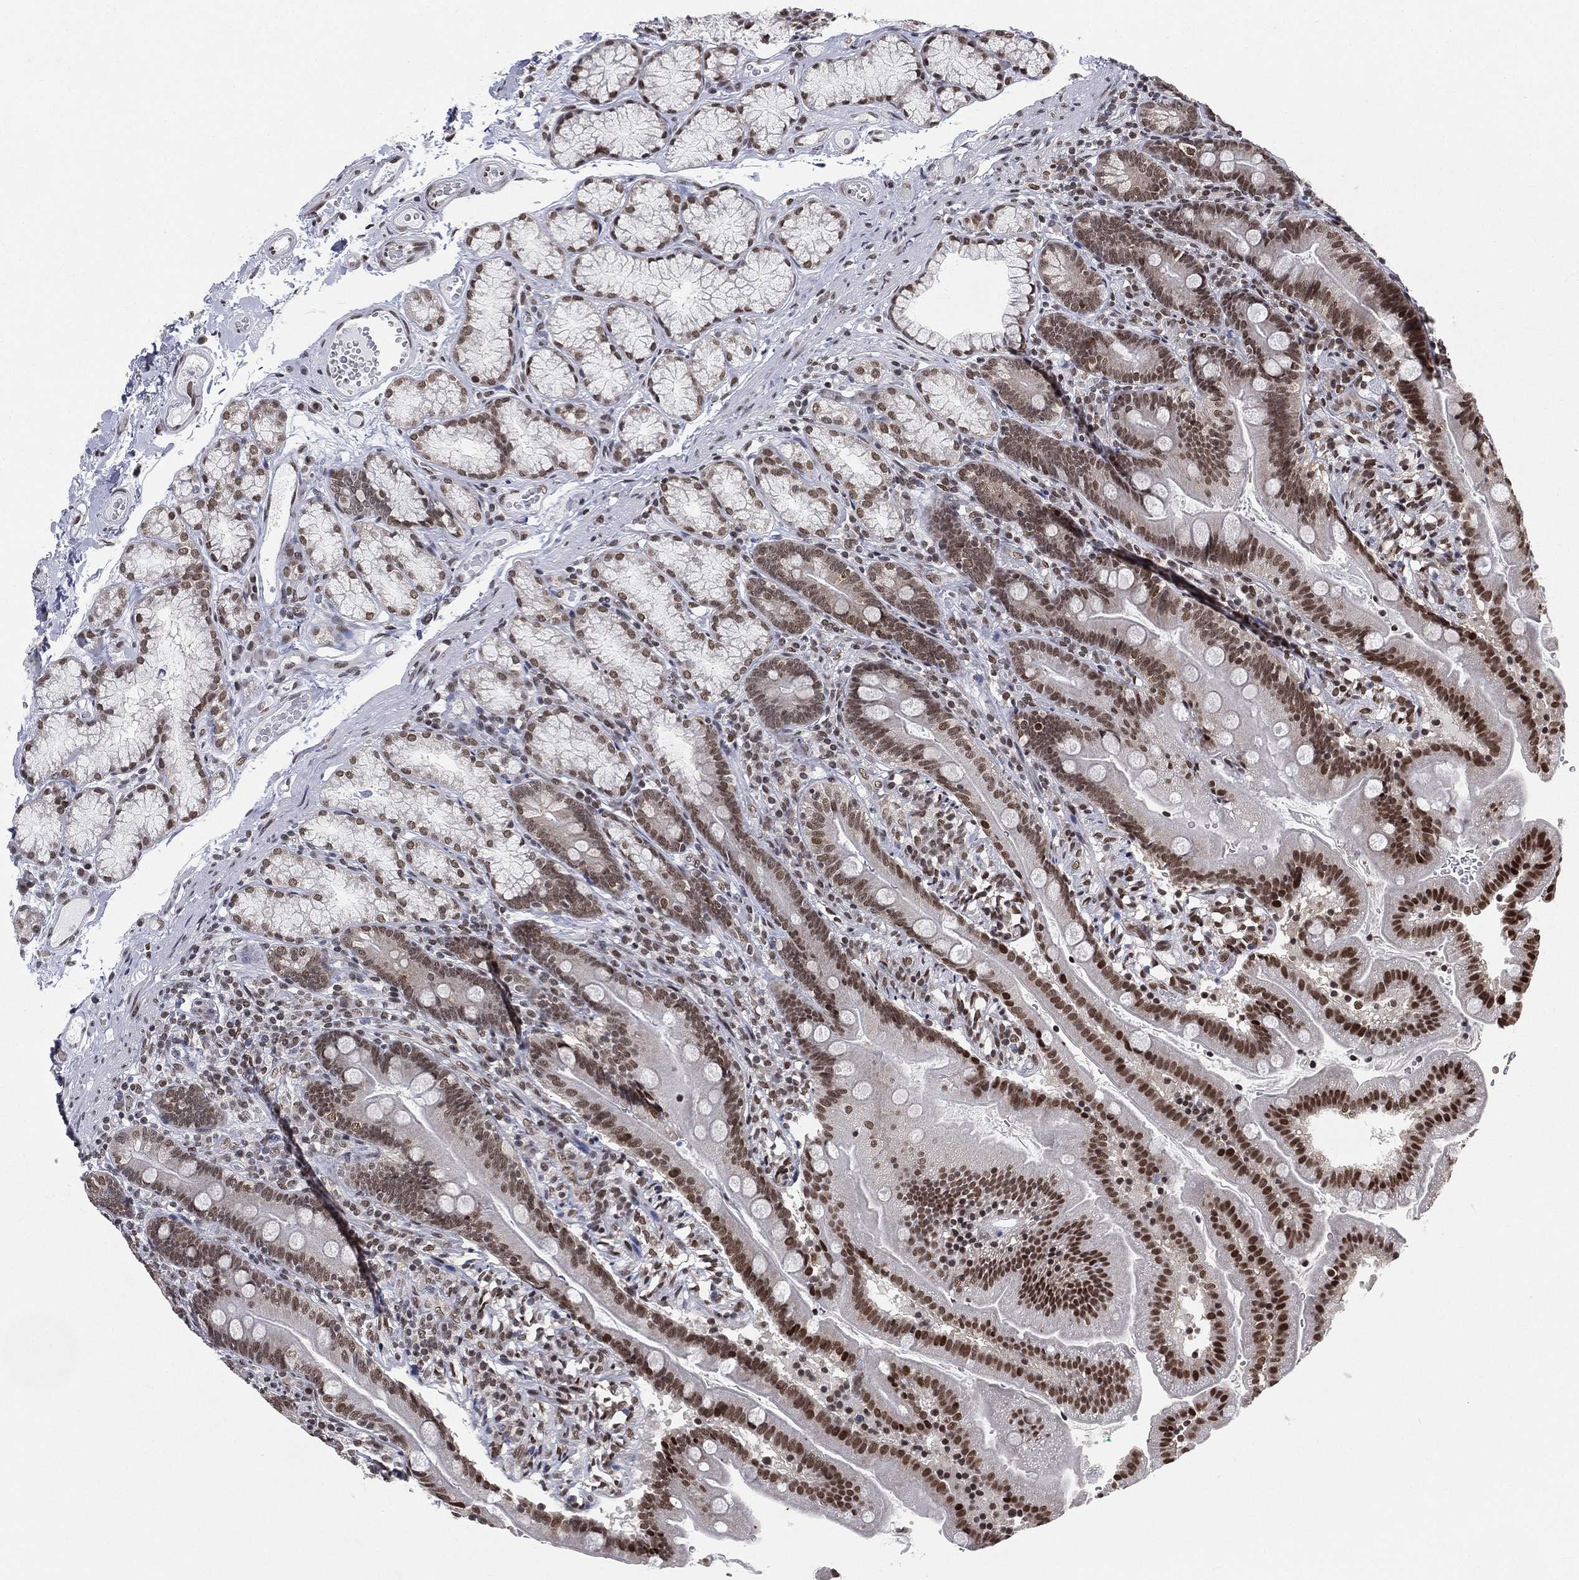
{"staining": {"intensity": "moderate", "quantity": ">75%", "location": "nuclear"}, "tissue": "duodenum", "cell_type": "Glandular cells", "image_type": "normal", "snomed": [{"axis": "morphology", "description": "Normal tissue, NOS"}, {"axis": "topography", "description": "Duodenum"}], "caption": "Duodenum was stained to show a protein in brown. There is medium levels of moderate nuclear positivity in about >75% of glandular cells.", "gene": "FUBP3", "patient": {"sex": "female", "age": 67}}